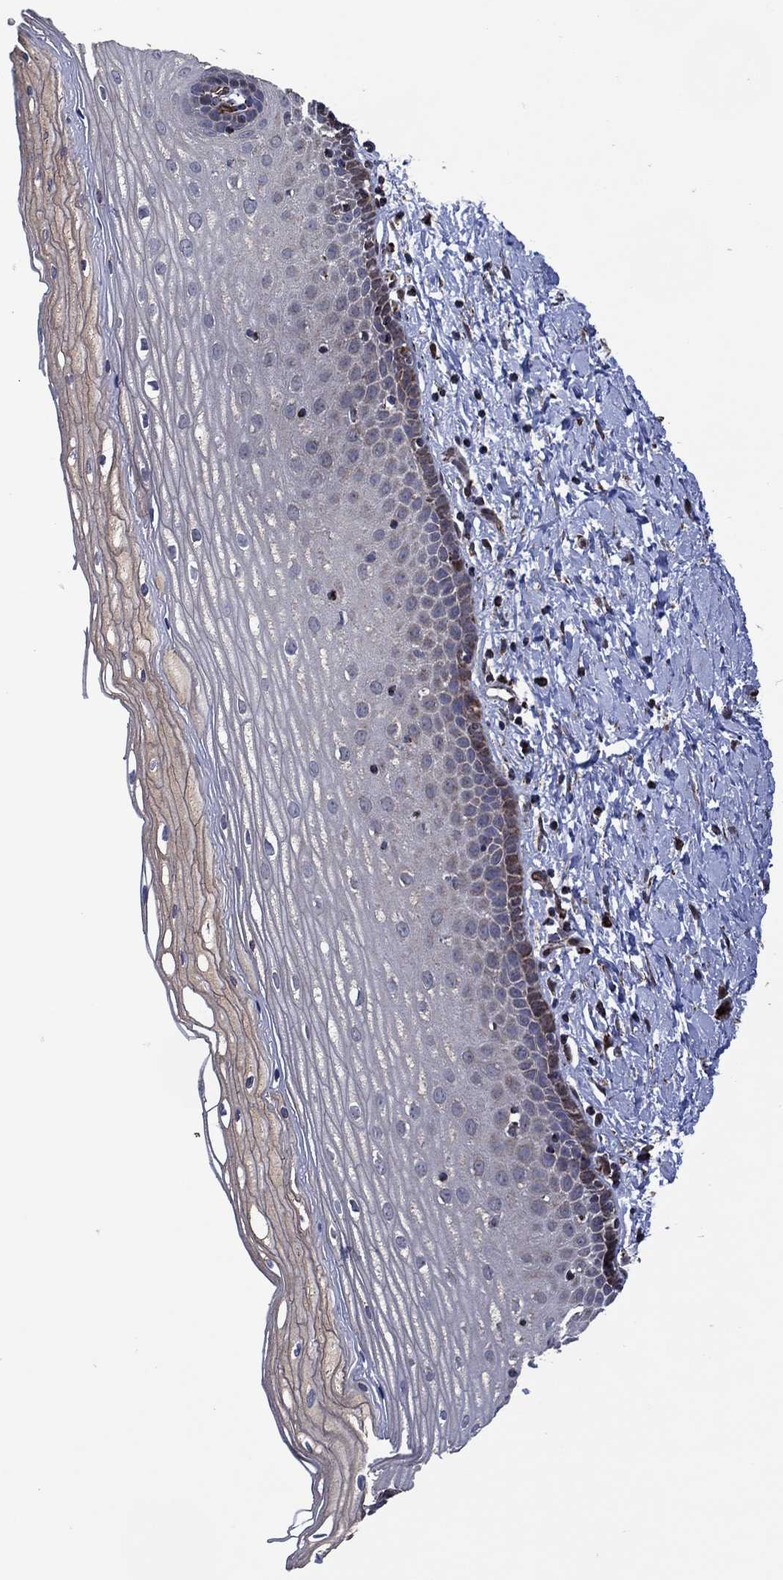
{"staining": {"intensity": "negative", "quantity": "none", "location": "none"}, "tissue": "cervix", "cell_type": "Squamous epithelial cells", "image_type": "normal", "snomed": [{"axis": "morphology", "description": "Normal tissue, NOS"}, {"axis": "topography", "description": "Cervix"}], "caption": "The histopathology image shows no significant positivity in squamous epithelial cells of cervix. Nuclei are stained in blue.", "gene": "HTD2", "patient": {"sex": "female", "age": 37}}